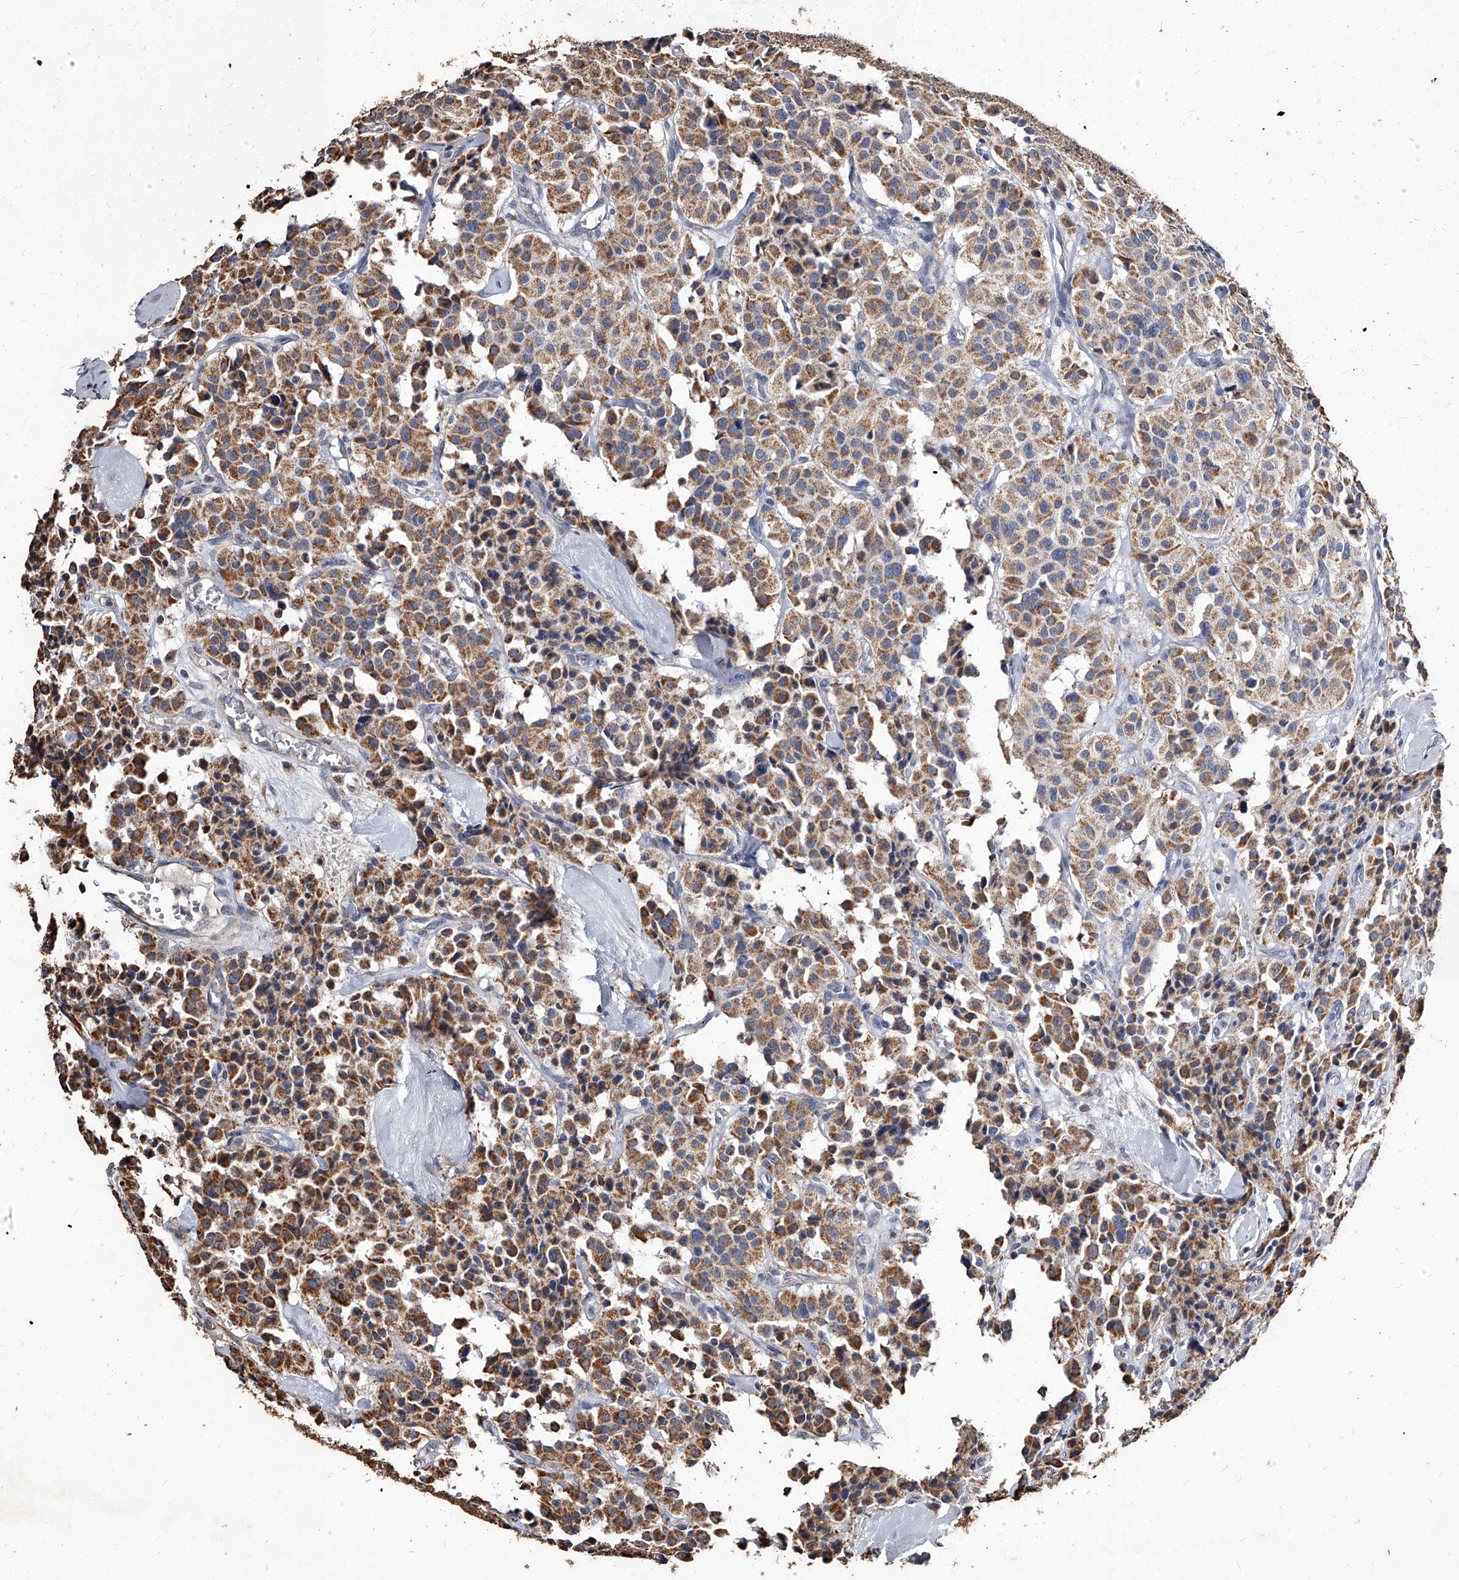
{"staining": {"intensity": "moderate", "quantity": ">75%", "location": "cytoplasmic/membranous"}, "tissue": "carcinoid", "cell_type": "Tumor cells", "image_type": "cancer", "snomed": [{"axis": "morphology", "description": "Carcinoid, malignant, NOS"}, {"axis": "topography", "description": "Lung"}], "caption": "Human carcinoid (malignant) stained for a protein (brown) reveals moderate cytoplasmic/membranous positive staining in about >75% of tumor cells.", "gene": "GPR183", "patient": {"sex": "male", "age": 30}}